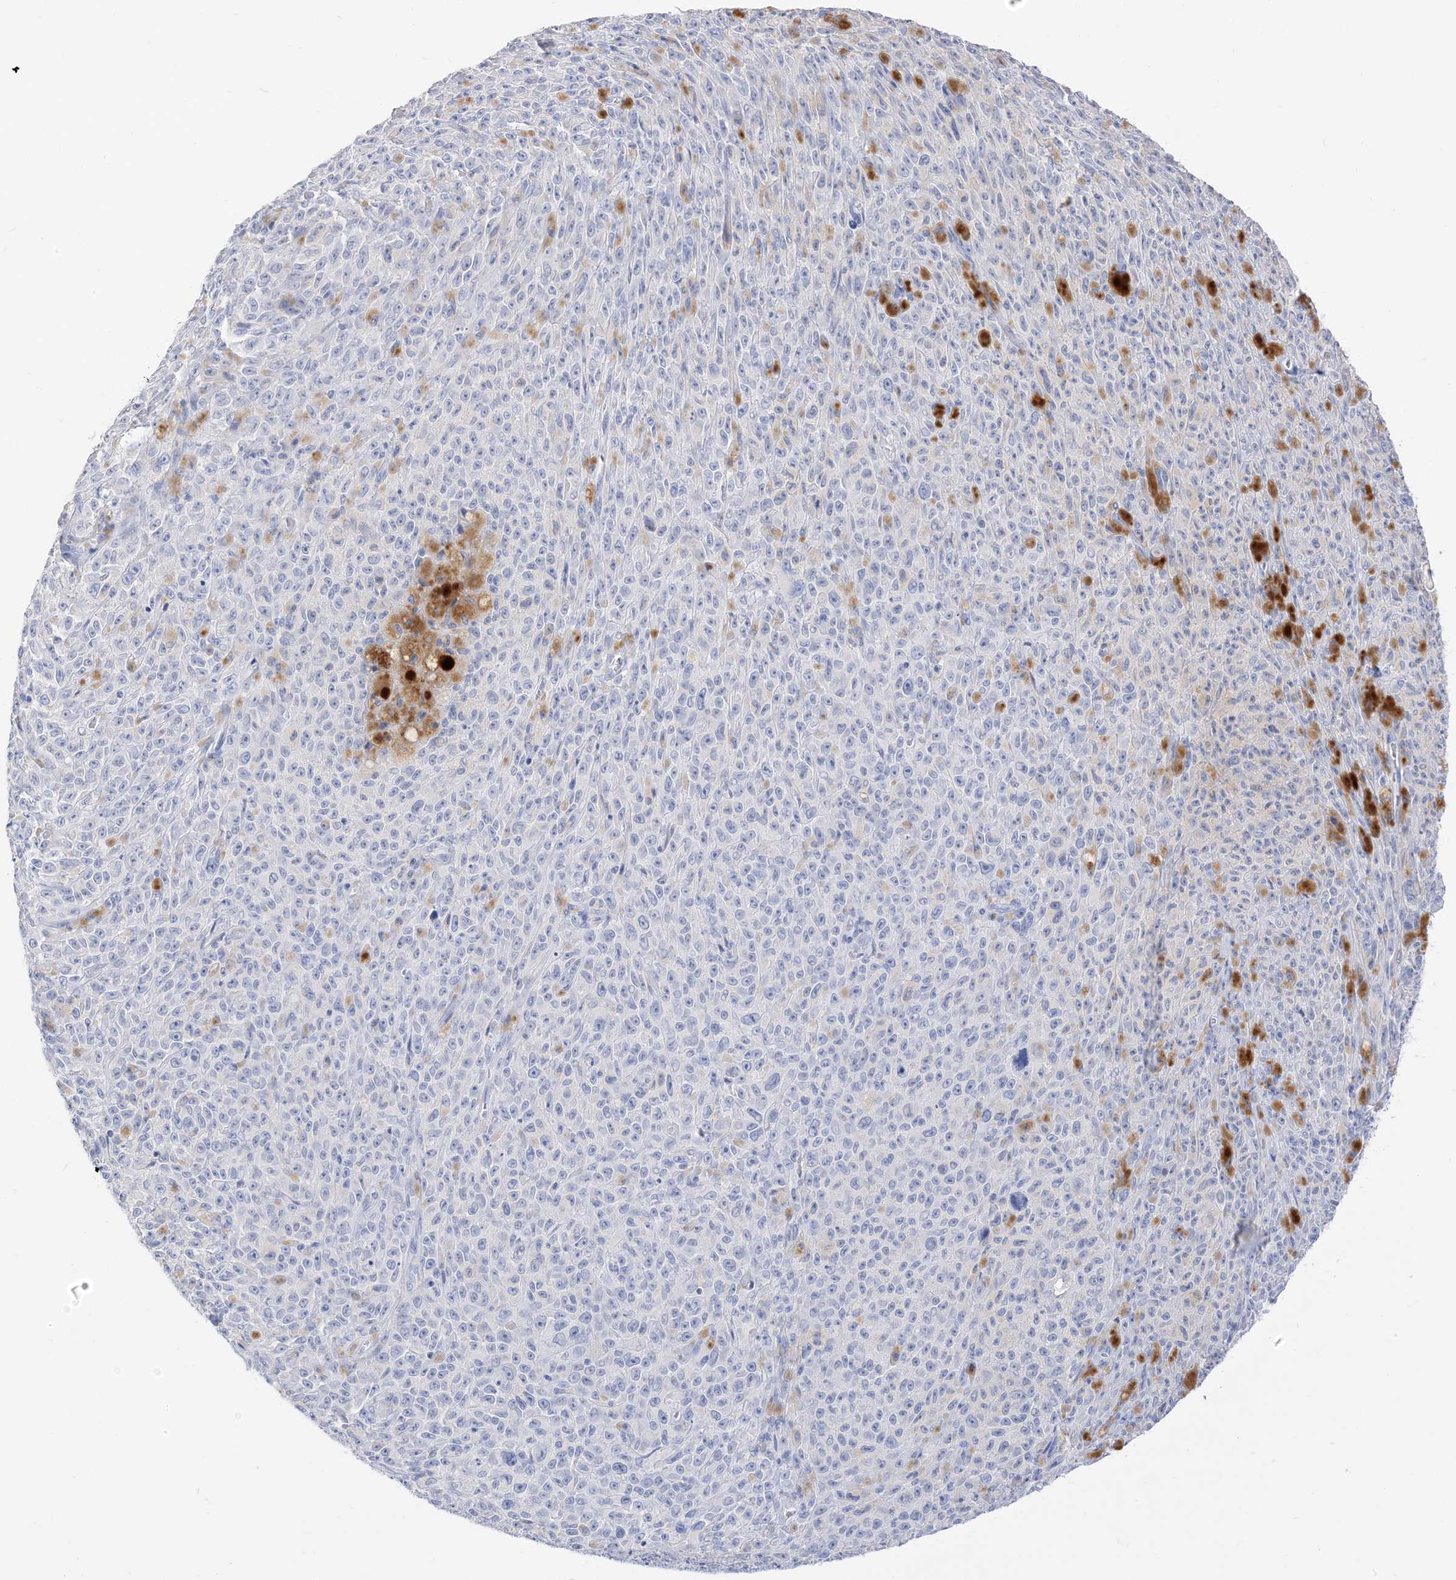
{"staining": {"intensity": "negative", "quantity": "none", "location": "none"}, "tissue": "melanoma", "cell_type": "Tumor cells", "image_type": "cancer", "snomed": [{"axis": "morphology", "description": "Malignant melanoma, NOS"}, {"axis": "topography", "description": "Skin"}], "caption": "This histopathology image is of malignant melanoma stained with immunohistochemistry (IHC) to label a protein in brown with the nuclei are counter-stained blue. There is no positivity in tumor cells.", "gene": "MUC17", "patient": {"sex": "female", "age": 82}}